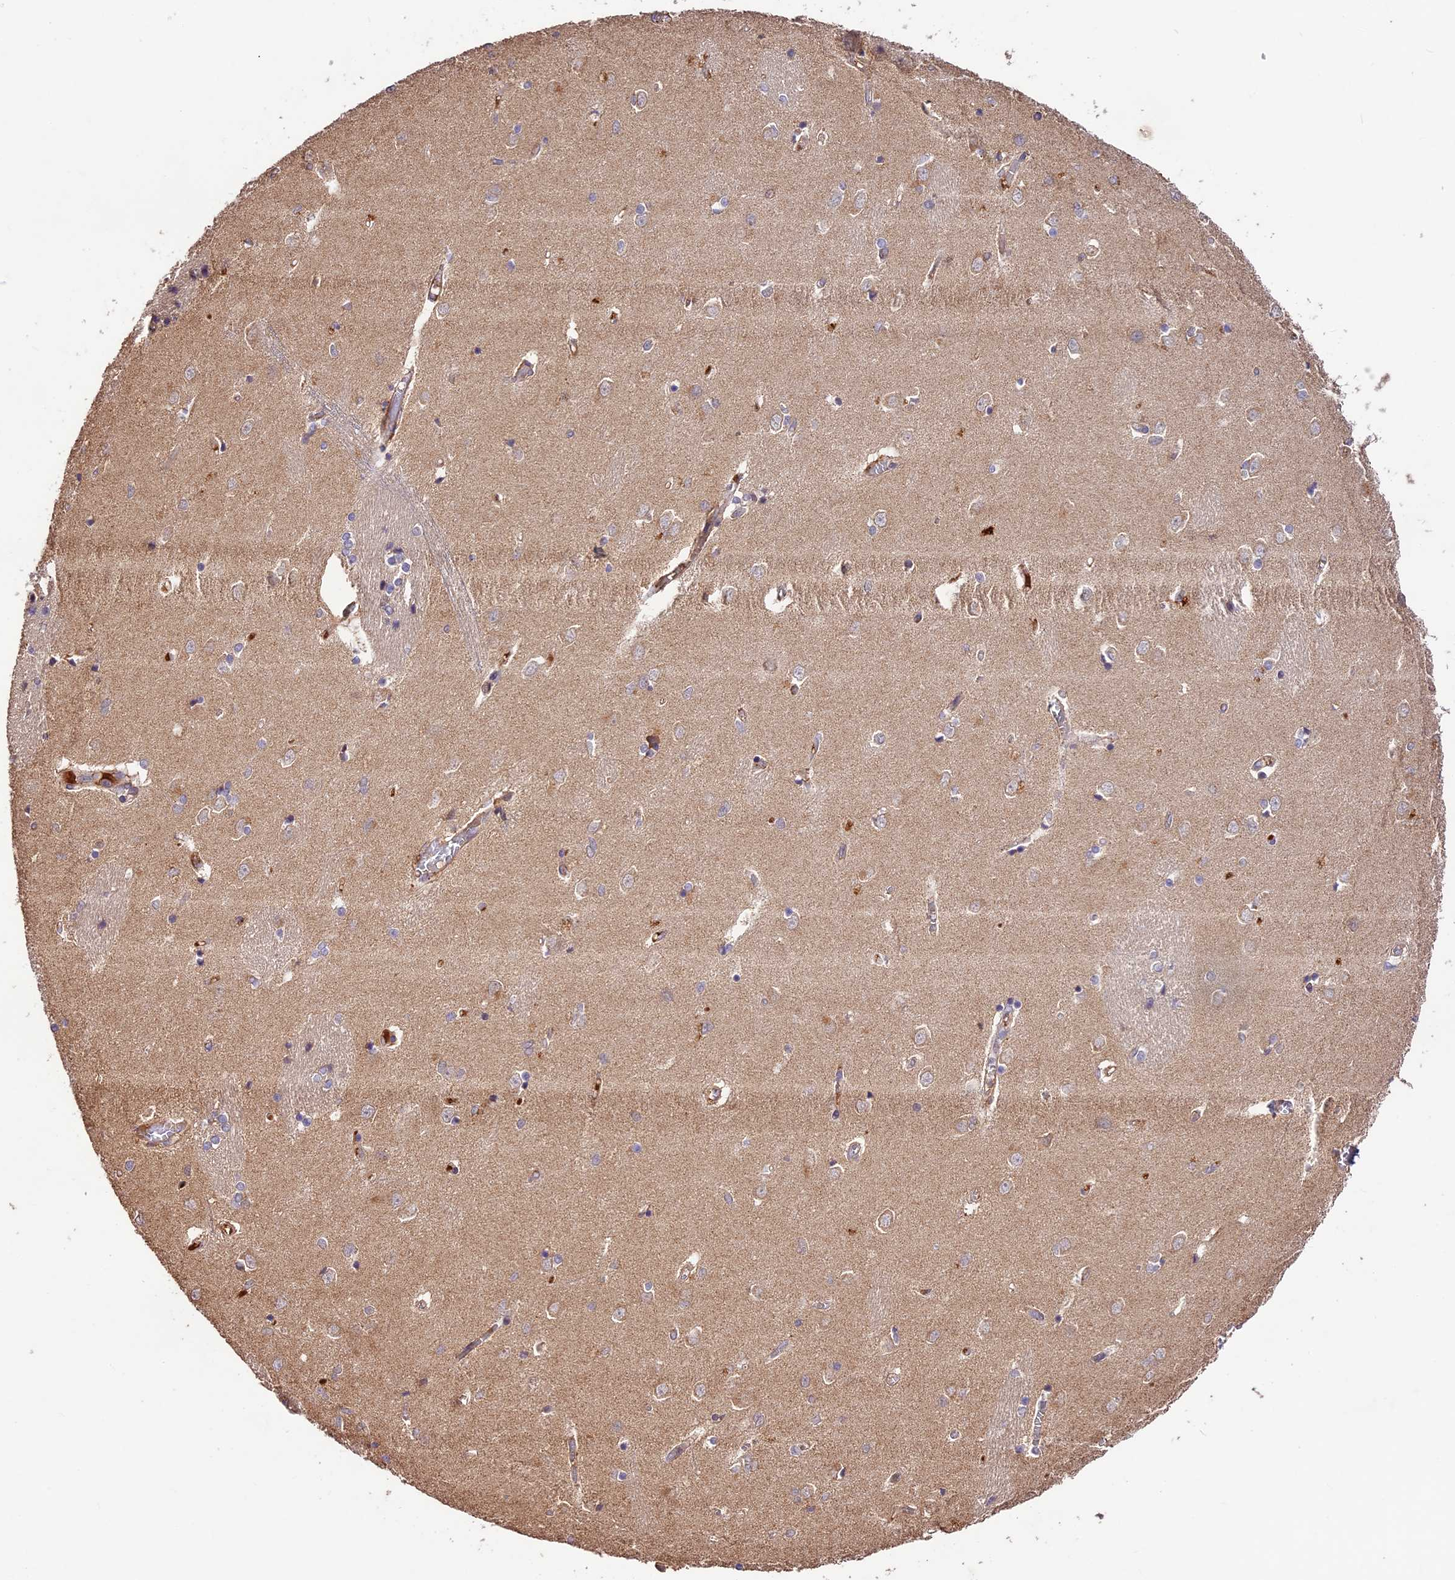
{"staining": {"intensity": "weak", "quantity": "<25%", "location": "cytoplasmic/membranous"}, "tissue": "caudate", "cell_type": "Glial cells", "image_type": "normal", "snomed": [{"axis": "morphology", "description": "Normal tissue, NOS"}, {"axis": "topography", "description": "Lateral ventricle wall"}], "caption": "IHC of normal caudate displays no staining in glial cells.", "gene": "CRLF1", "patient": {"sex": "male", "age": 37}}